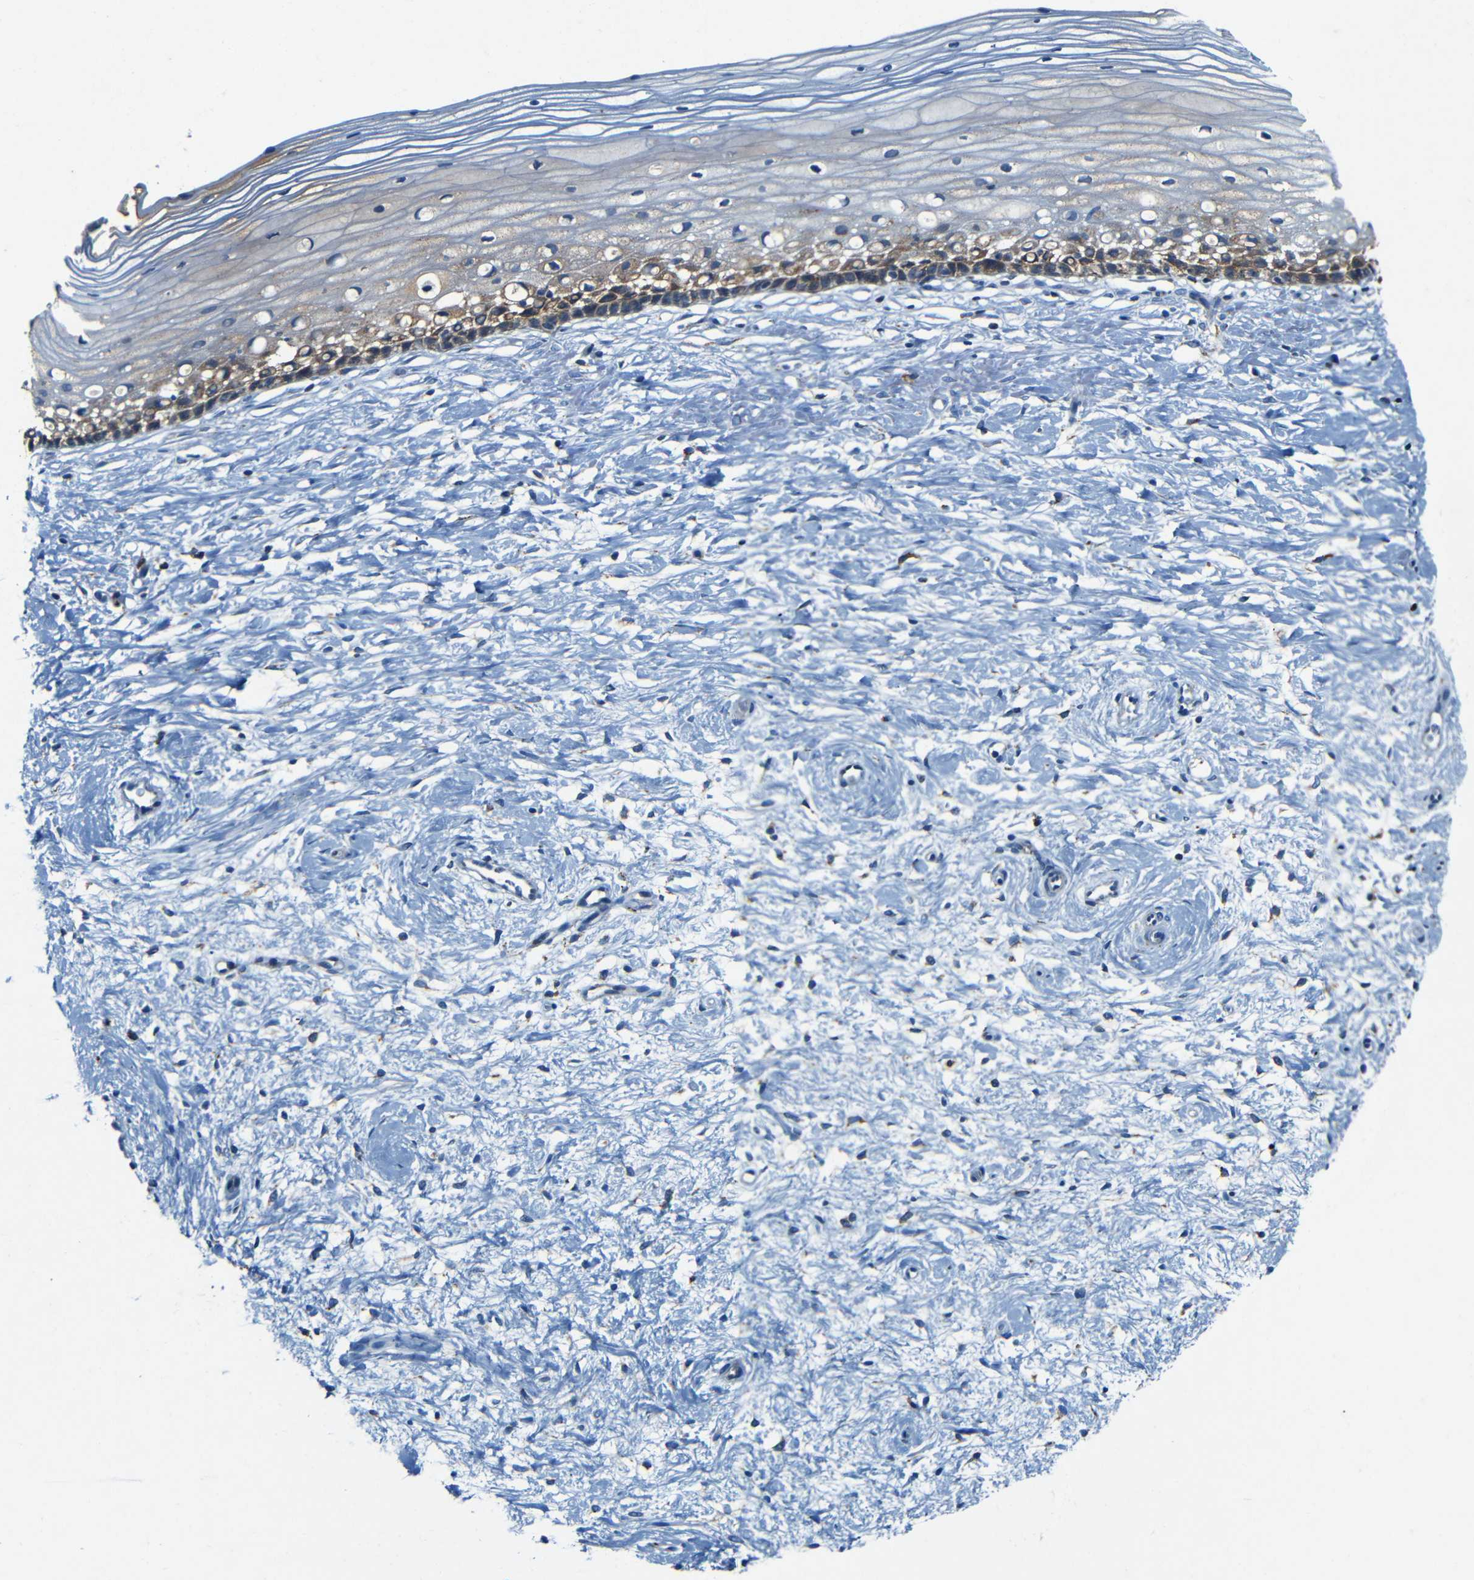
{"staining": {"intensity": "strong", "quantity": "25%-75%", "location": "cytoplasmic/membranous"}, "tissue": "cervix", "cell_type": "Squamous epithelial cells", "image_type": "normal", "snomed": [{"axis": "morphology", "description": "Normal tissue, NOS"}, {"axis": "topography", "description": "Cervix"}], "caption": "Squamous epithelial cells exhibit high levels of strong cytoplasmic/membranous staining in approximately 25%-75% of cells in unremarkable human cervix. (IHC, brightfield microscopy, high magnification).", "gene": "WSCD2", "patient": {"sex": "female", "age": 39}}